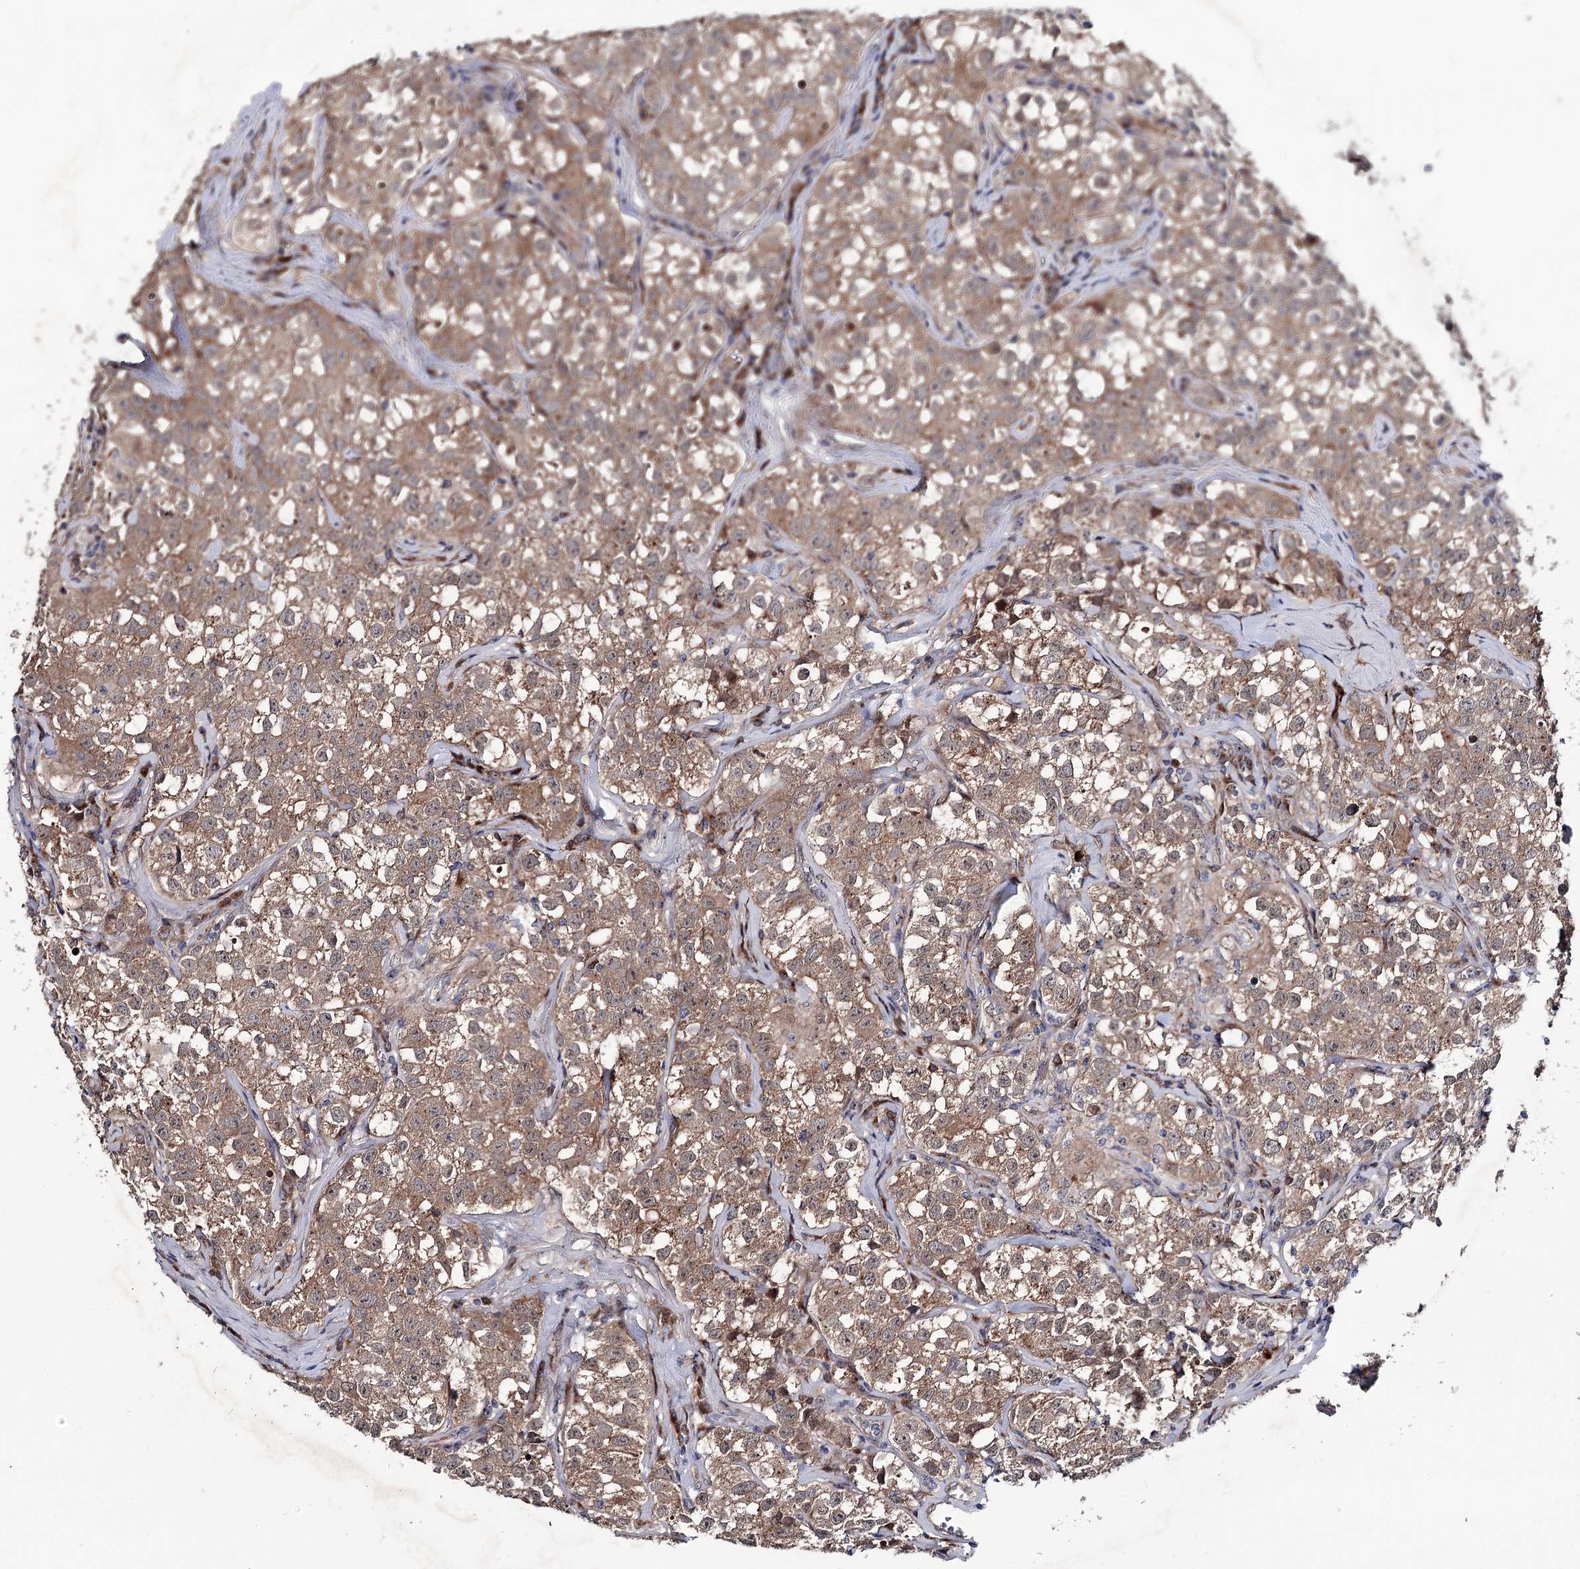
{"staining": {"intensity": "moderate", "quantity": ">75%", "location": "cytoplasmic/membranous"}, "tissue": "testis cancer", "cell_type": "Tumor cells", "image_type": "cancer", "snomed": [{"axis": "morphology", "description": "Seminoma, NOS"}, {"axis": "morphology", "description": "Carcinoma, Embryonal, NOS"}, {"axis": "topography", "description": "Testis"}], "caption": "Immunohistochemical staining of testis cancer exhibits moderate cytoplasmic/membranous protein staining in approximately >75% of tumor cells.", "gene": "MINDY3", "patient": {"sex": "male", "age": 43}}